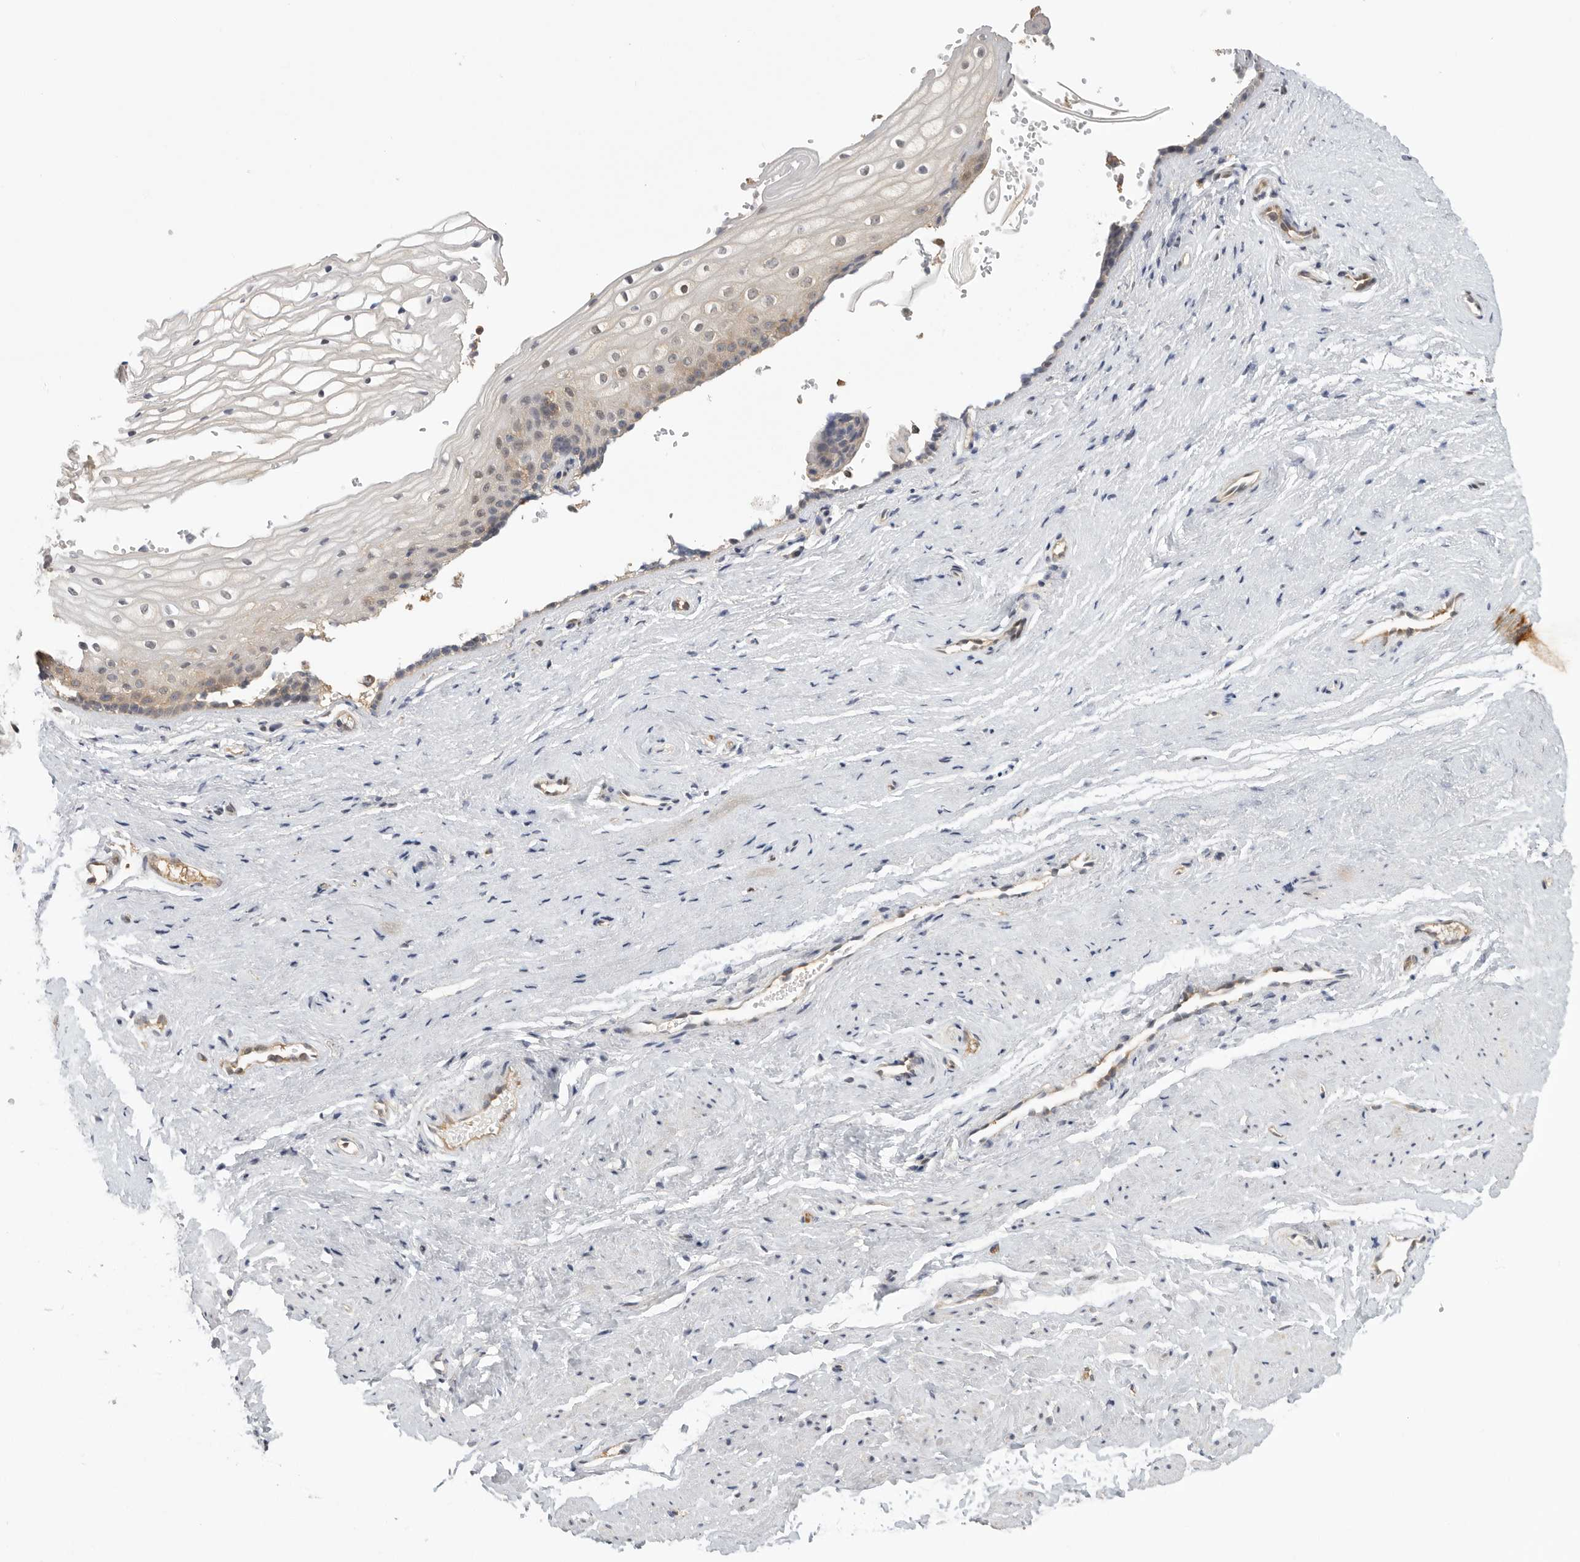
{"staining": {"intensity": "weak", "quantity": "<25%", "location": "cytoplasmic/membranous"}, "tissue": "vagina", "cell_type": "Squamous epithelial cells", "image_type": "normal", "snomed": [{"axis": "morphology", "description": "Normal tissue, NOS"}, {"axis": "topography", "description": "Vagina"}], "caption": "Immunohistochemistry (IHC) of unremarkable human vagina demonstrates no expression in squamous epithelial cells.", "gene": "CCT8", "patient": {"sex": "female", "age": 46}}